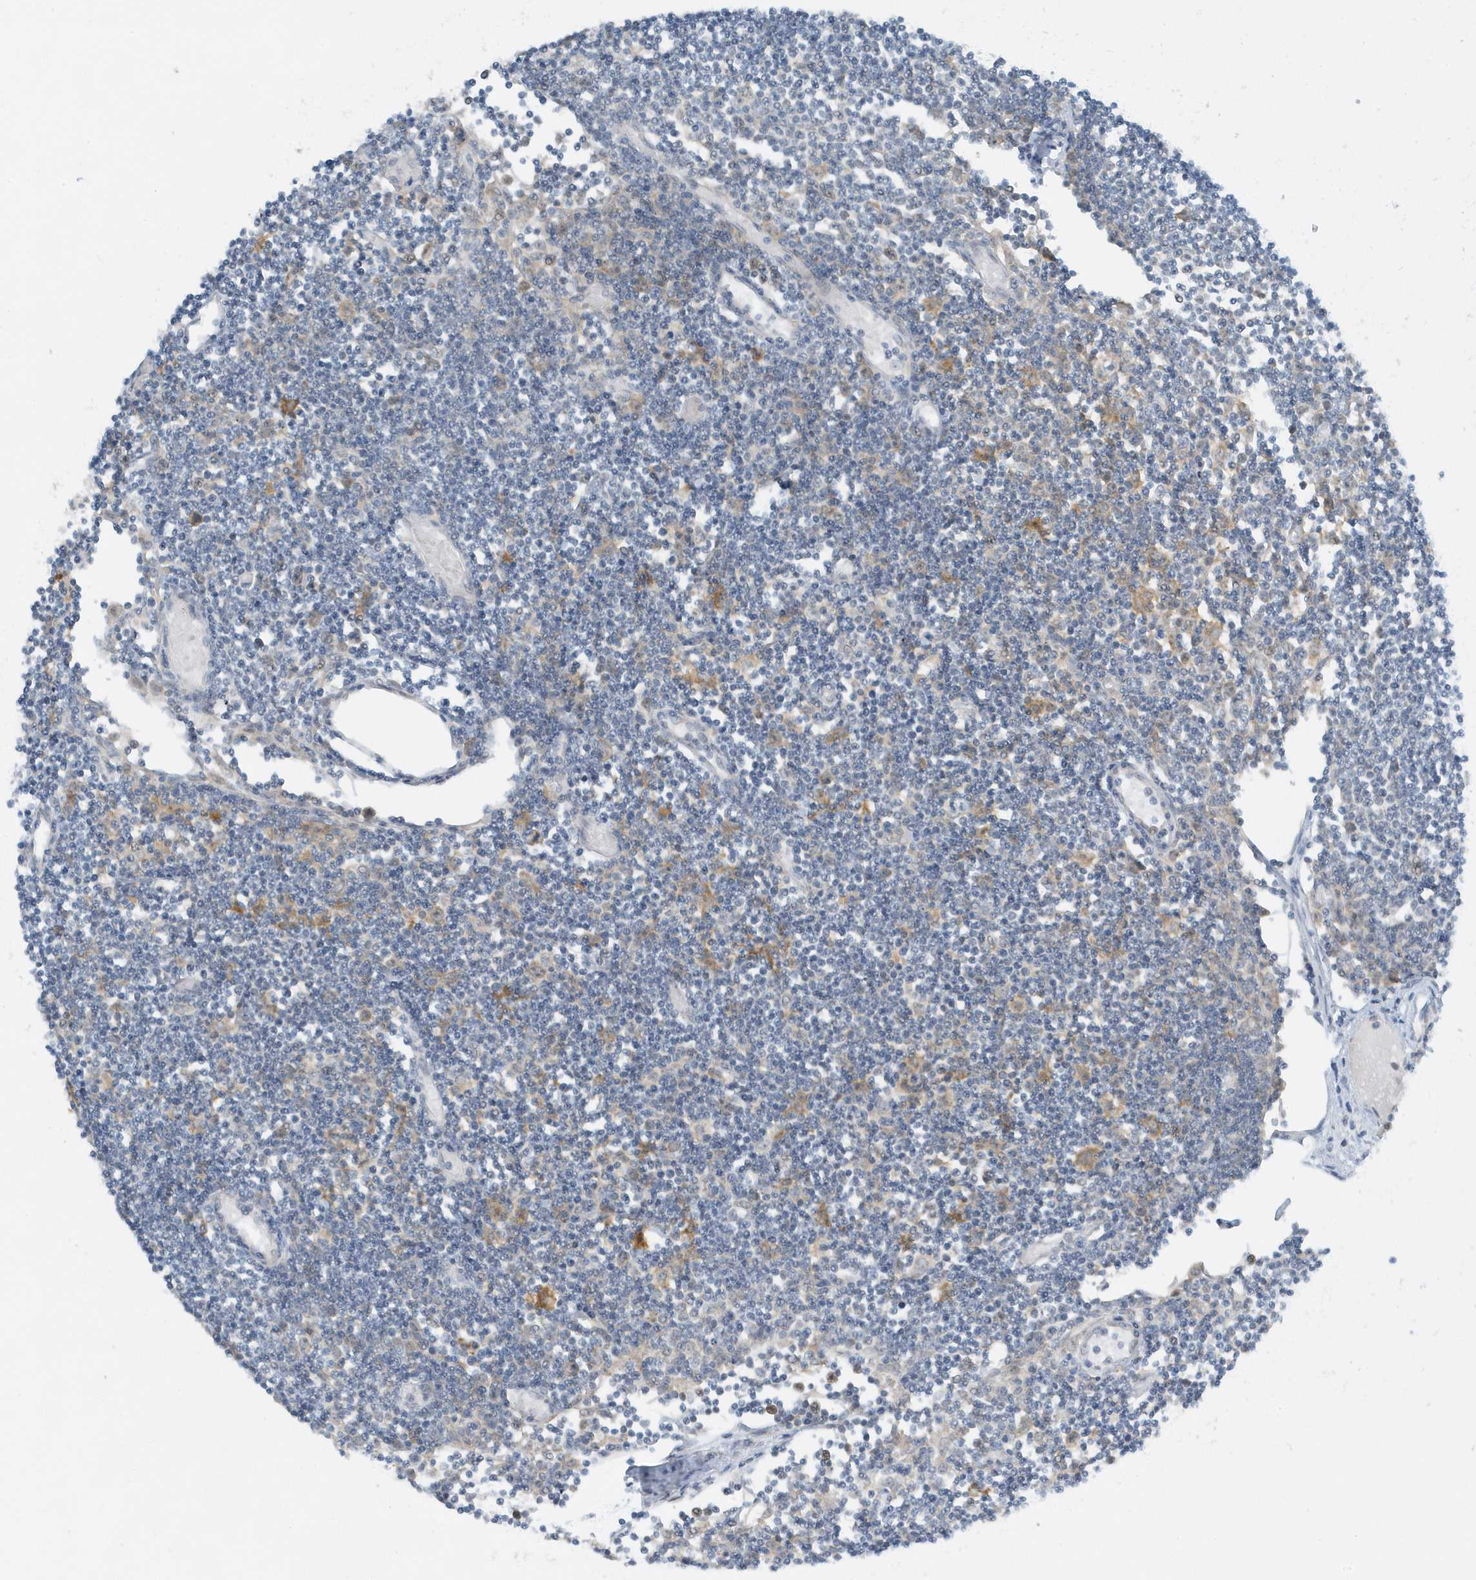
{"staining": {"intensity": "weak", "quantity": "25%-75%", "location": "cytoplasmic/membranous"}, "tissue": "lymph node", "cell_type": "Germinal center cells", "image_type": "normal", "snomed": [{"axis": "morphology", "description": "Normal tissue, NOS"}, {"axis": "topography", "description": "Lymph node"}], "caption": "This image demonstrates unremarkable lymph node stained with immunohistochemistry (IHC) to label a protein in brown. The cytoplasmic/membranous of germinal center cells show weak positivity for the protein. Nuclei are counter-stained blue.", "gene": "SCN3A", "patient": {"sex": "female", "age": 11}}